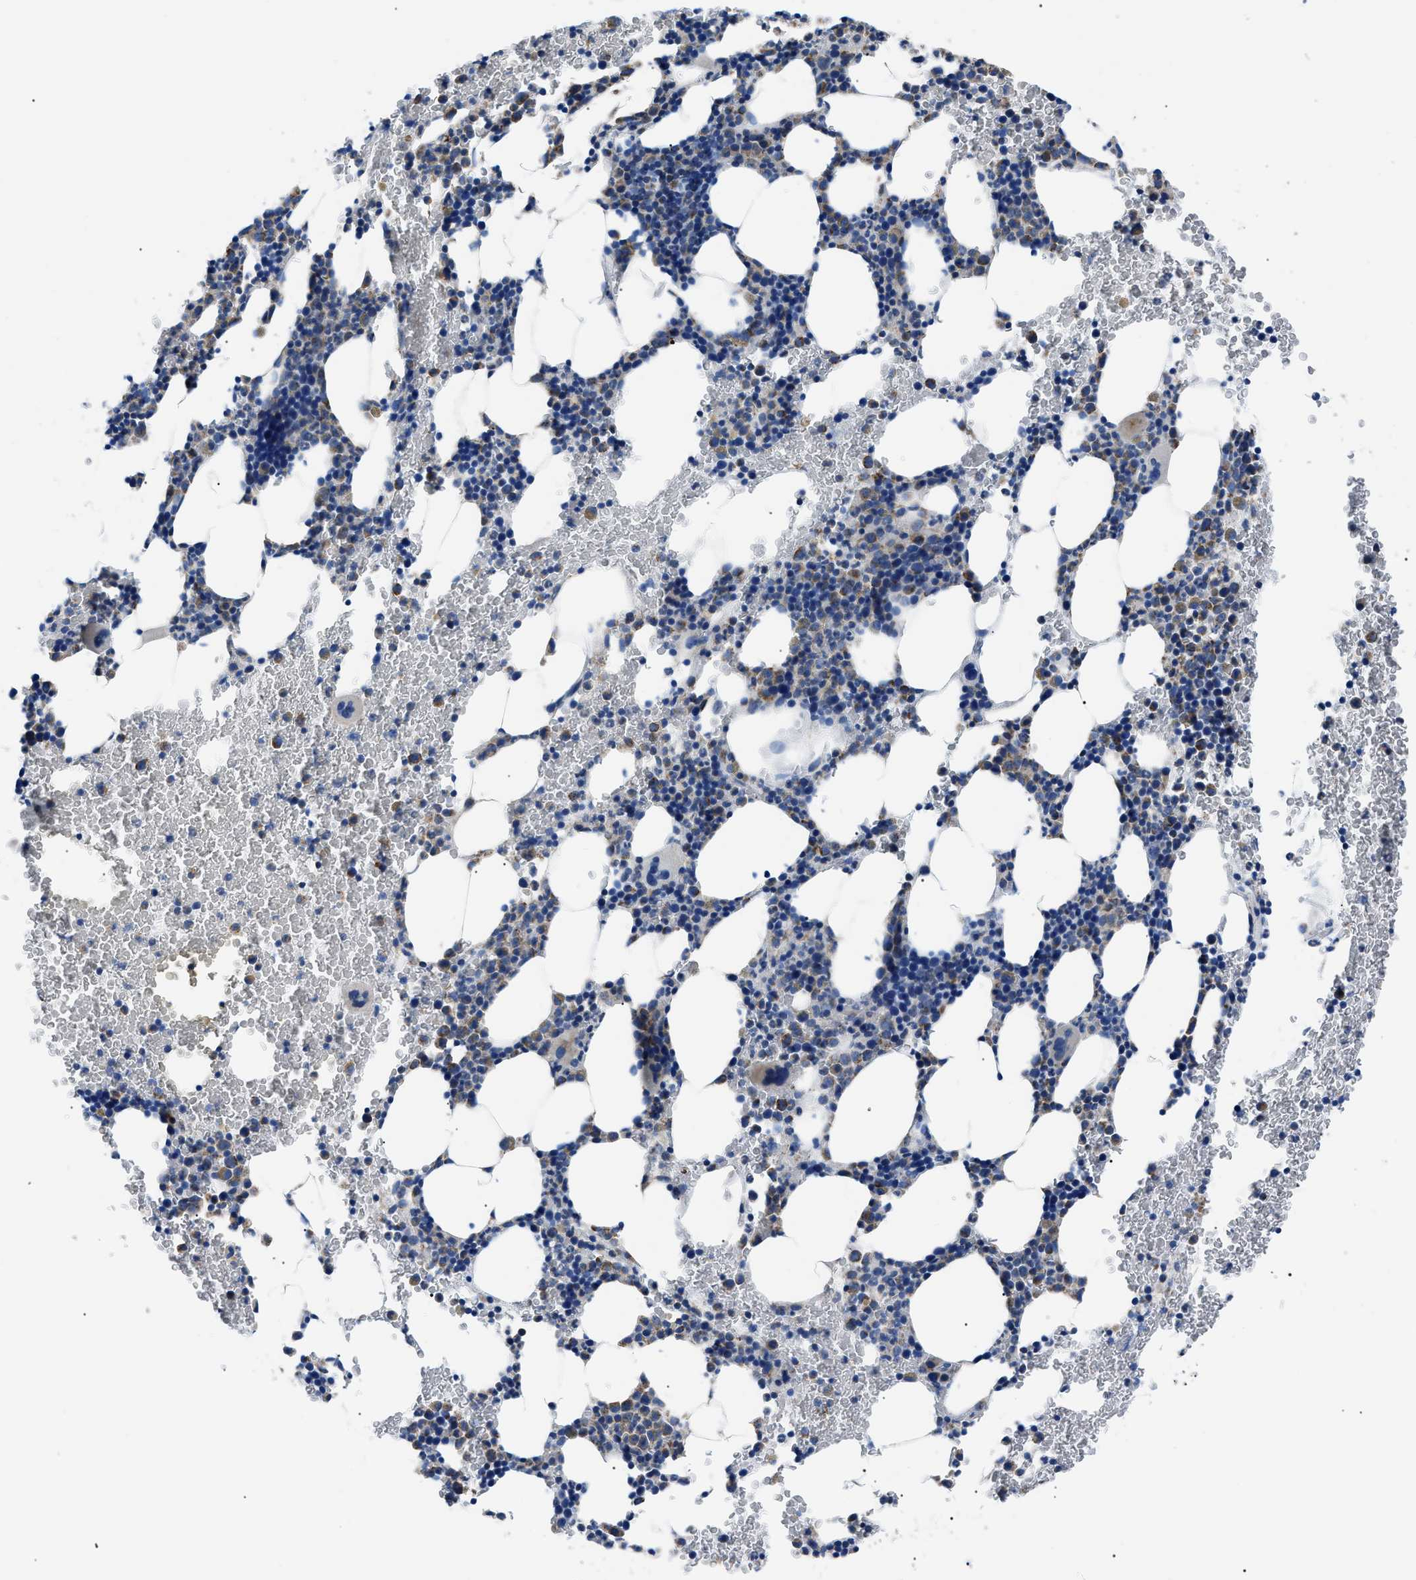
{"staining": {"intensity": "moderate", "quantity": "25%-75%", "location": "cytoplasmic/membranous"}, "tissue": "bone marrow", "cell_type": "Hematopoietic cells", "image_type": "normal", "snomed": [{"axis": "morphology", "description": "Normal tissue, NOS"}, {"axis": "morphology", "description": "Inflammation, NOS"}, {"axis": "topography", "description": "Bone marrow"}], "caption": "A photomicrograph showing moderate cytoplasmic/membranous positivity in approximately 25%-75% of hematopoietic cells in normal bone marrow, as visualized by brown immunohistochemical staining.", "gene": "PHB2", "patient": {"sex": "female", "age": 70}}